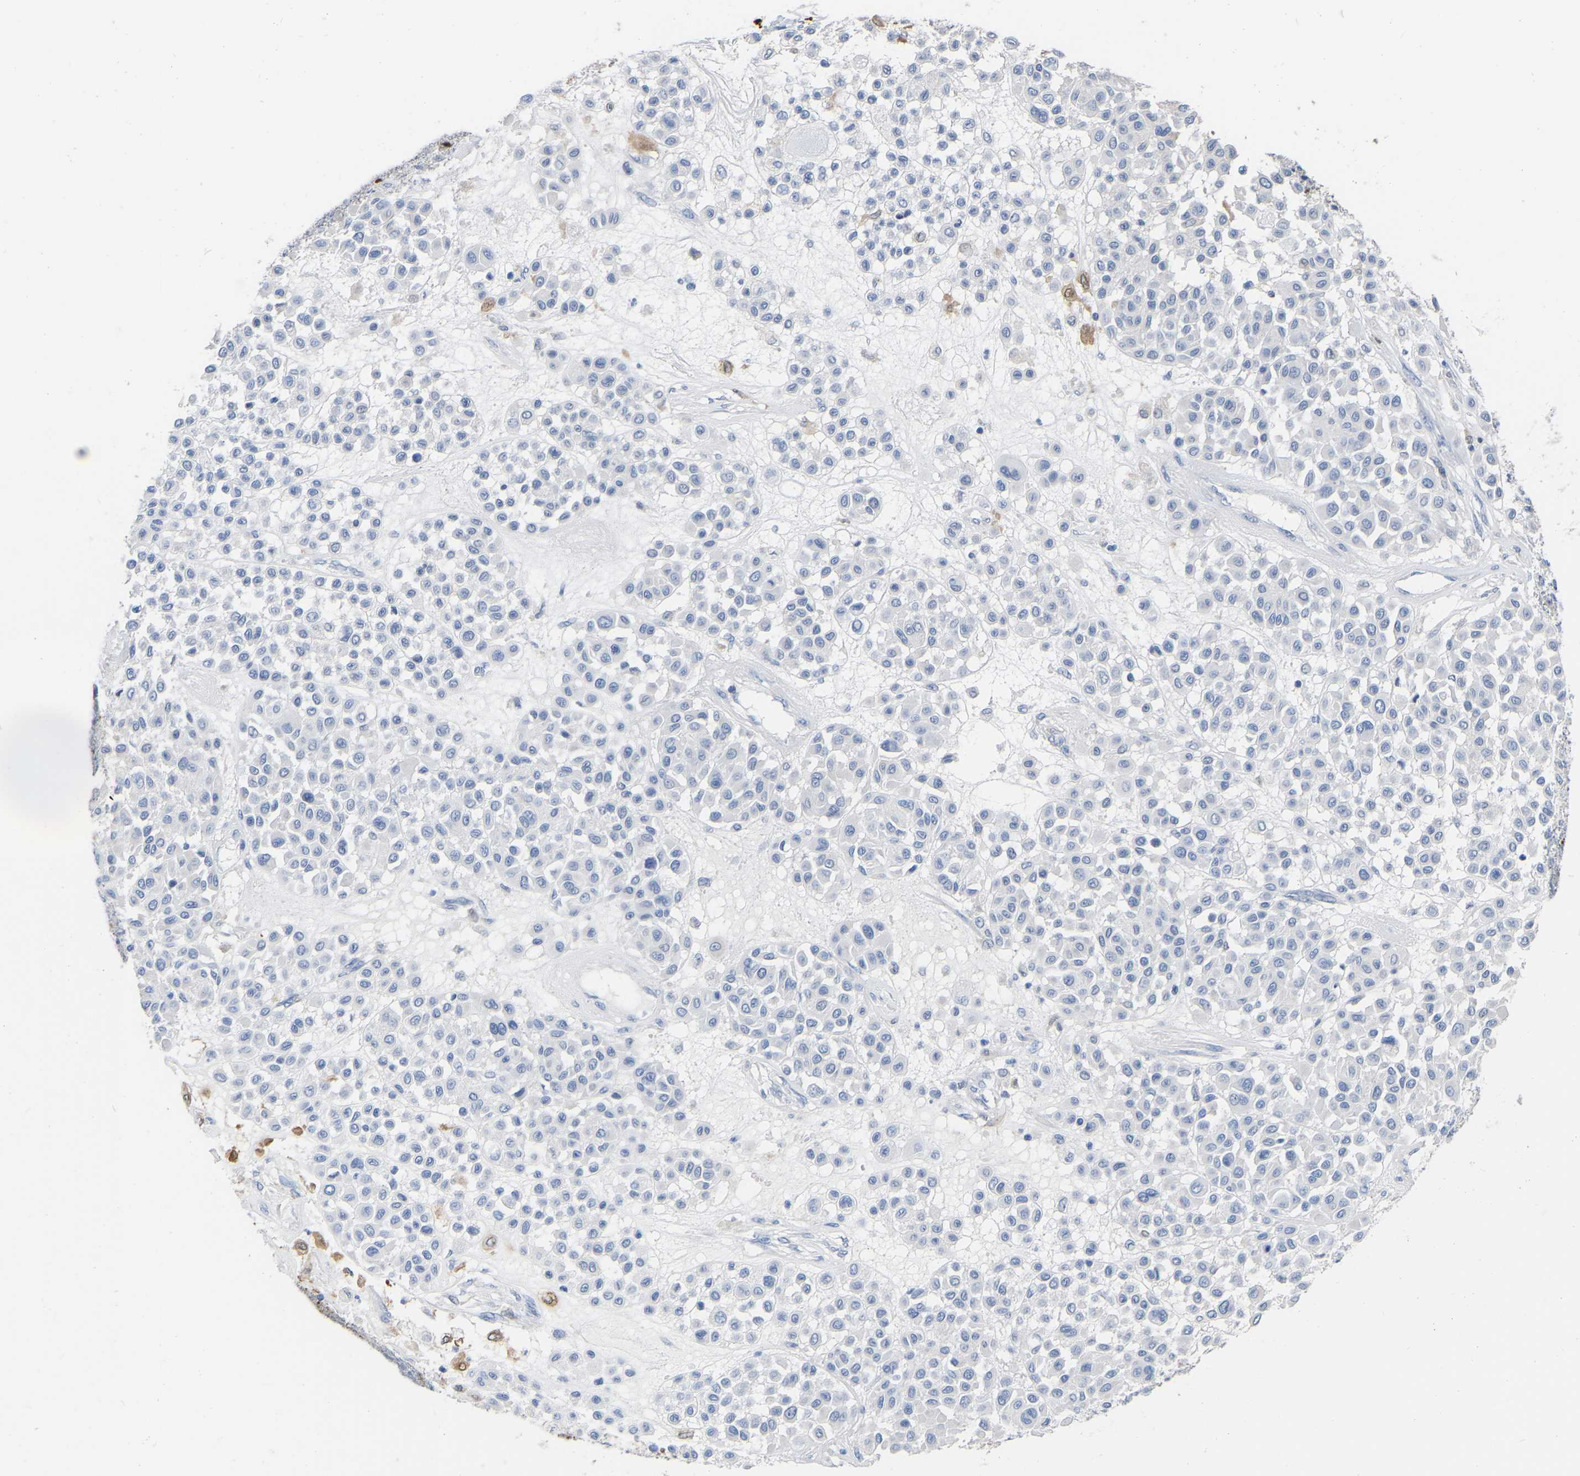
{"staining": {"intensity": "negative", "quantity": "none", "location": "none"}, "tissue": "melanoma", "cell_type": "Tumor cells", "image_type": "cancer", "snomed": [{"axis": "morphology", "description": "Malignant melanoma, Metastatic site"}, {"axis": "topography", "description": "Soft tissue"}], "caption": "This is an IHC image of melanoma. There is no positivity in tumor cells.", "gene": "ULBP2", "patient": {"sex": "male", "age": 41}}